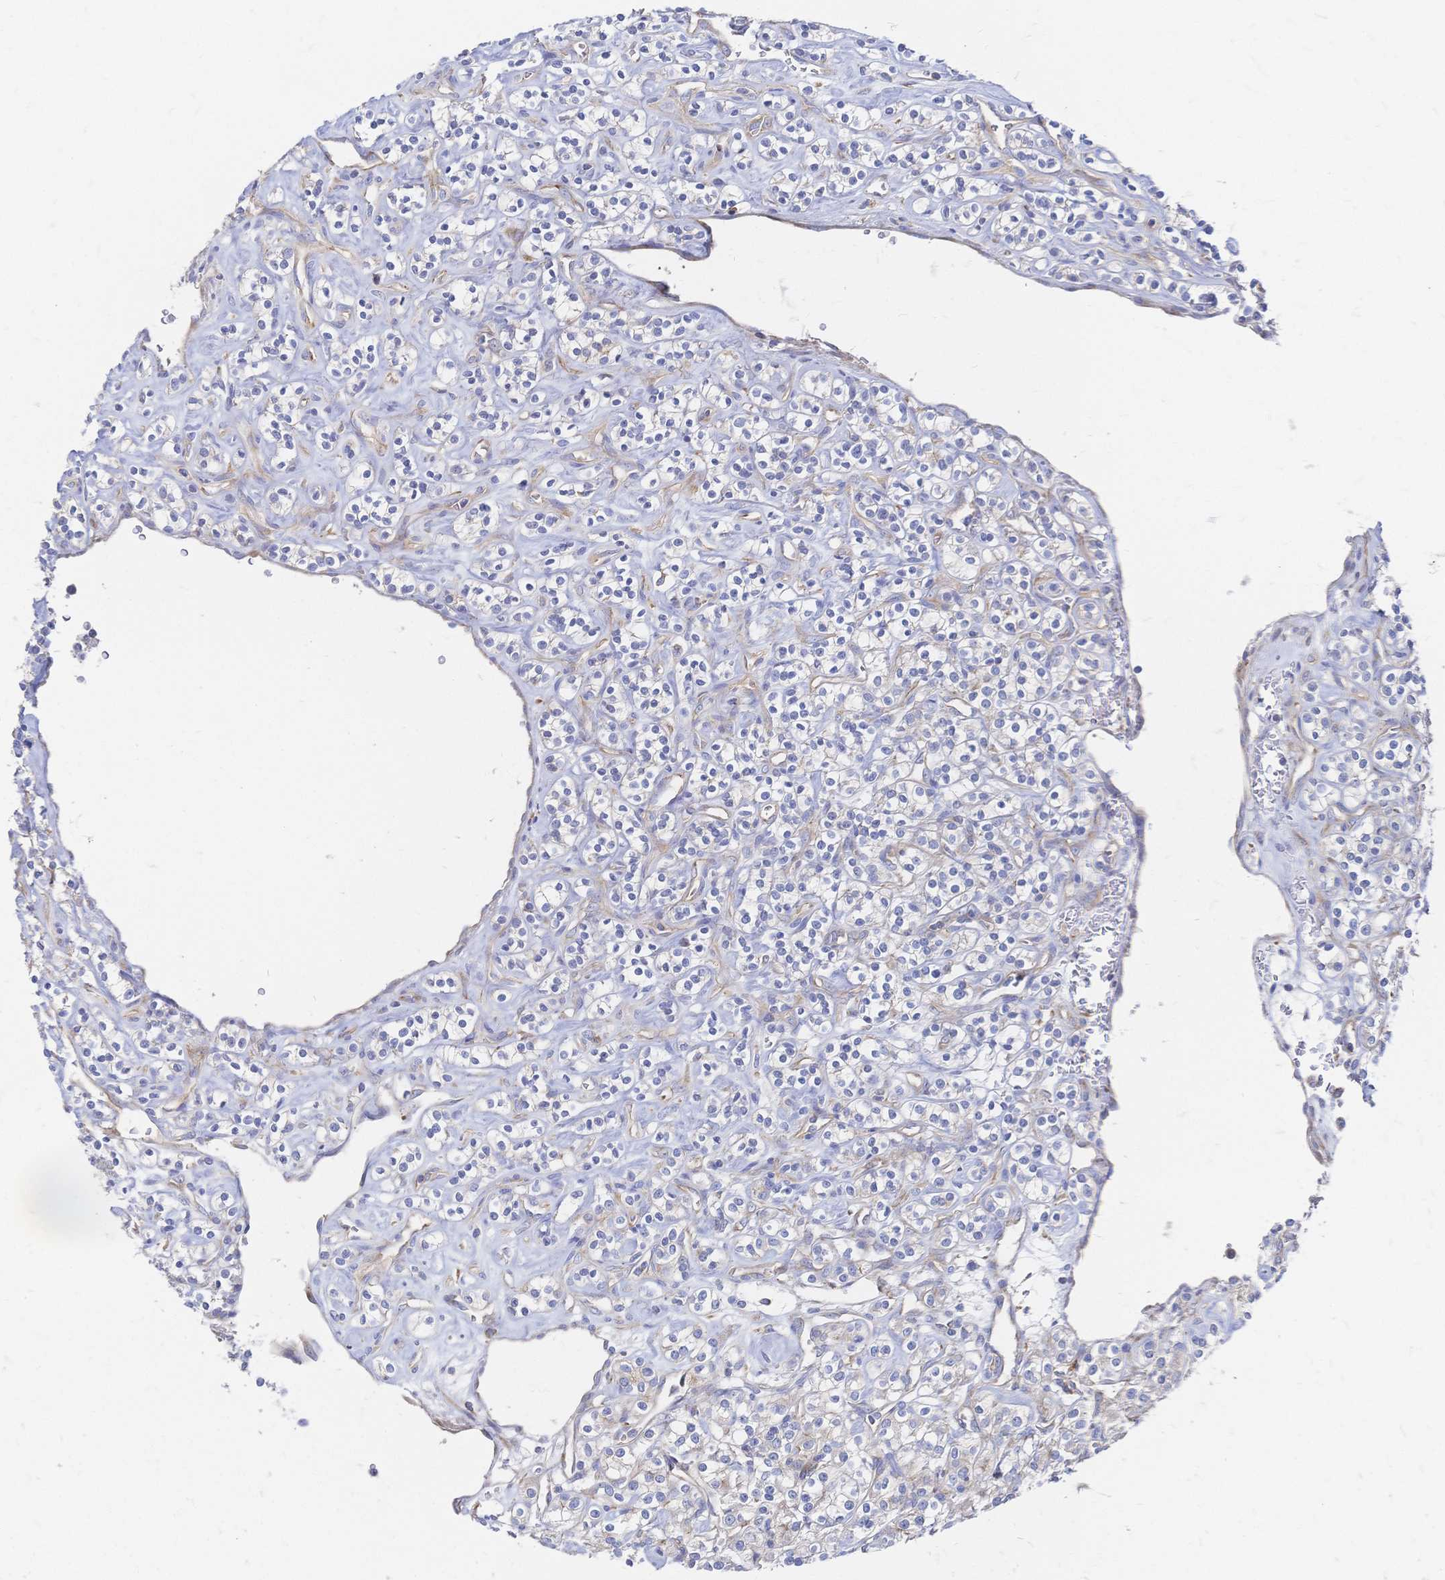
{"staining": {"intensity": "negative", "quantity": "none", "location": "none"}, "tissue": "renal cancer", "cell_type": "Tumor cells", "image_type": "cancer", "snomed": [{"axis": "morphology", "description": "Adenocarcinoma, NOS"}, {"axis": "topography", "description": "Kidney"}], "caption": "The photomicrograph shows no significant staining in tumor cells of adenocarcinoma (renal).", "gene": "SORBS1", "patient": {"sex": "male", "age": 77}}